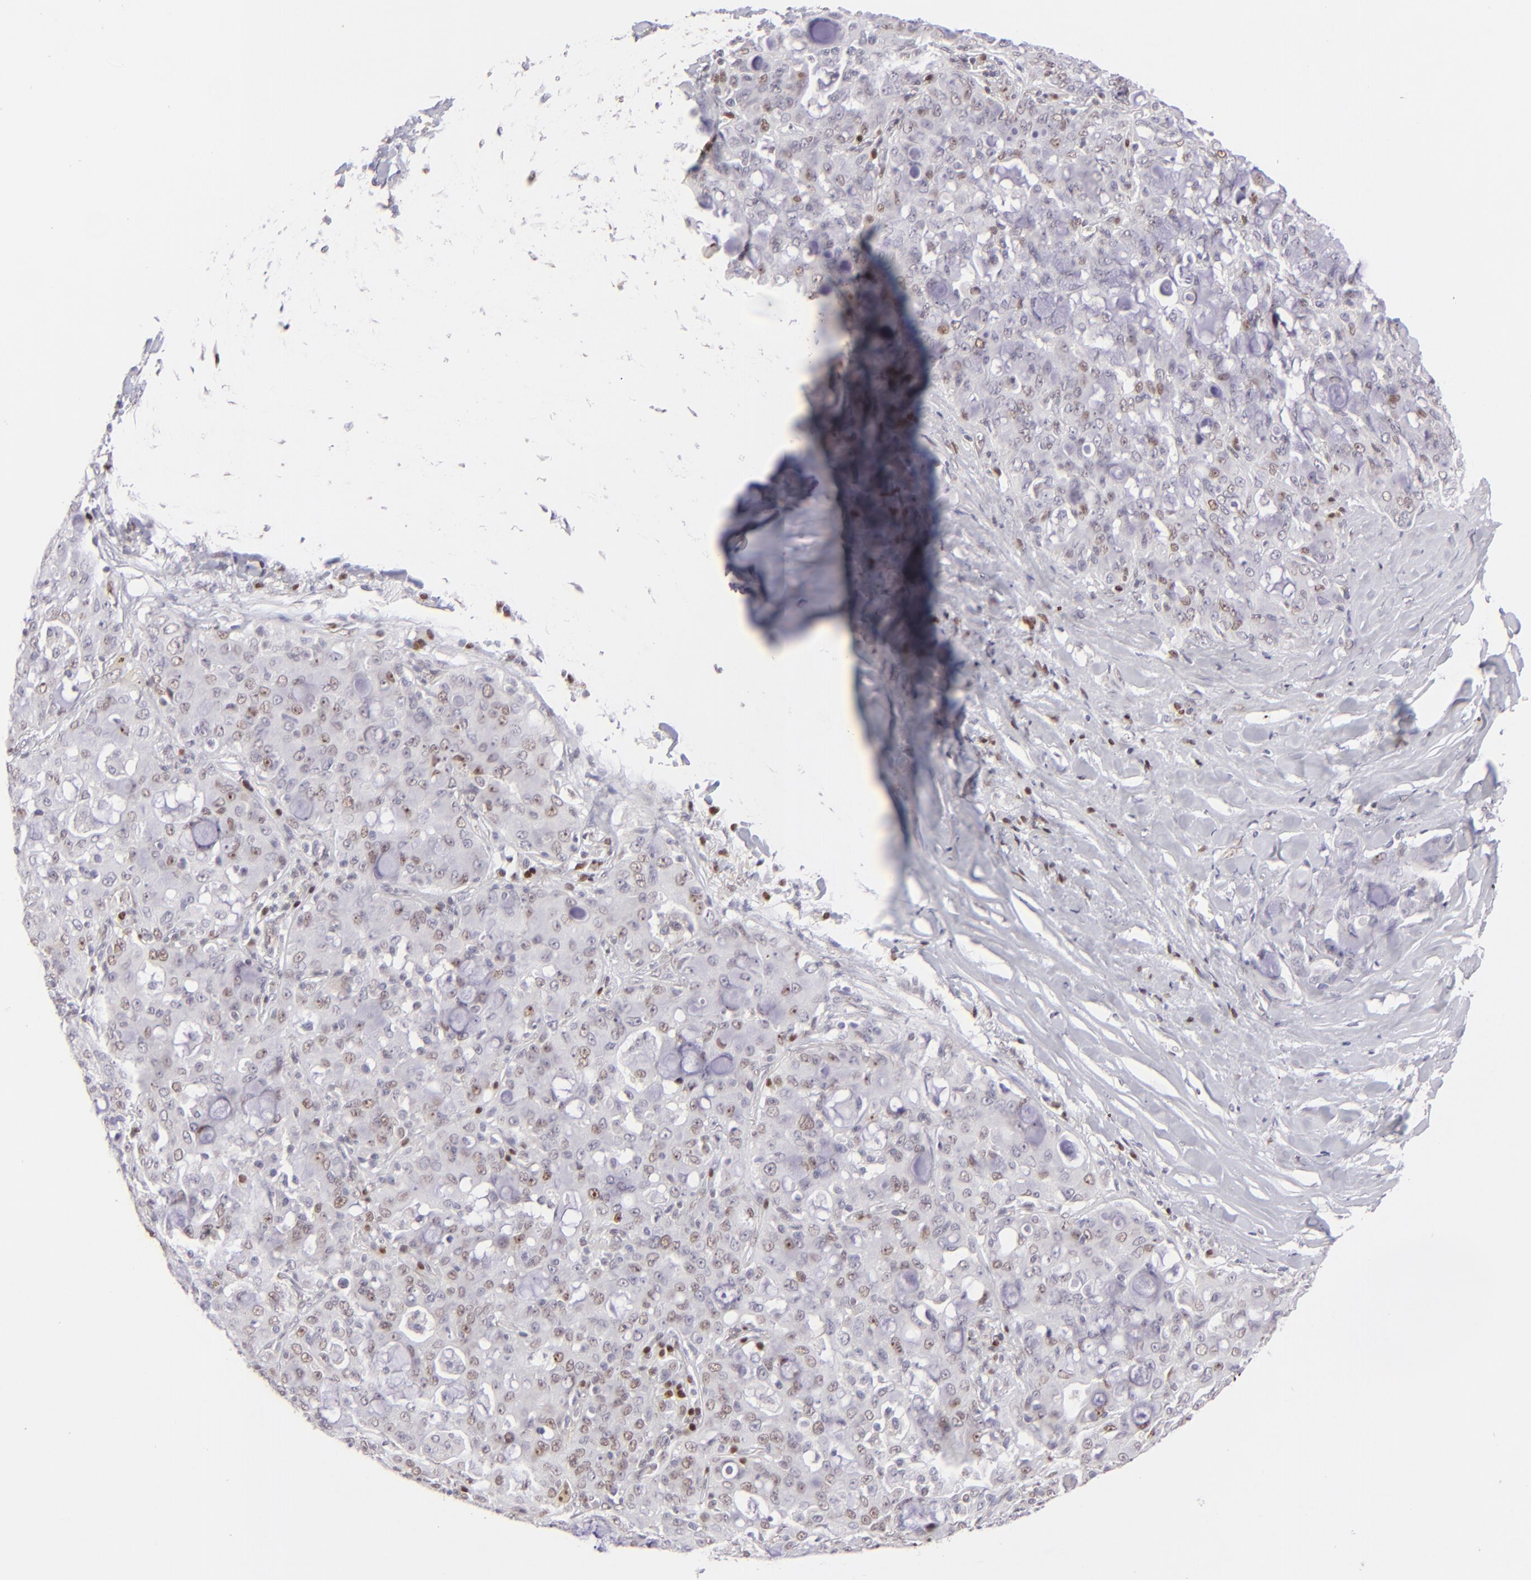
{"staining": {"intensity": "weak", "quantity": "25%-75%", "location": "nuclear"}, "tissue": "lung cancer", "cell_type": "Tumor cells", "image_type": "cancer", "snomed": [{"axis": "morphology", "description": "Adenocarcinoma, NOS"}, {"axis": "topography", "description": "Lung"}], "caption": "Tumor cells exhibit low levels of weak nuclear expression in about 25%-75% of cells in adenocarcinoma (lung).", "gene": "POU2F1", "patient": {"sex": "female", "age": 44}}